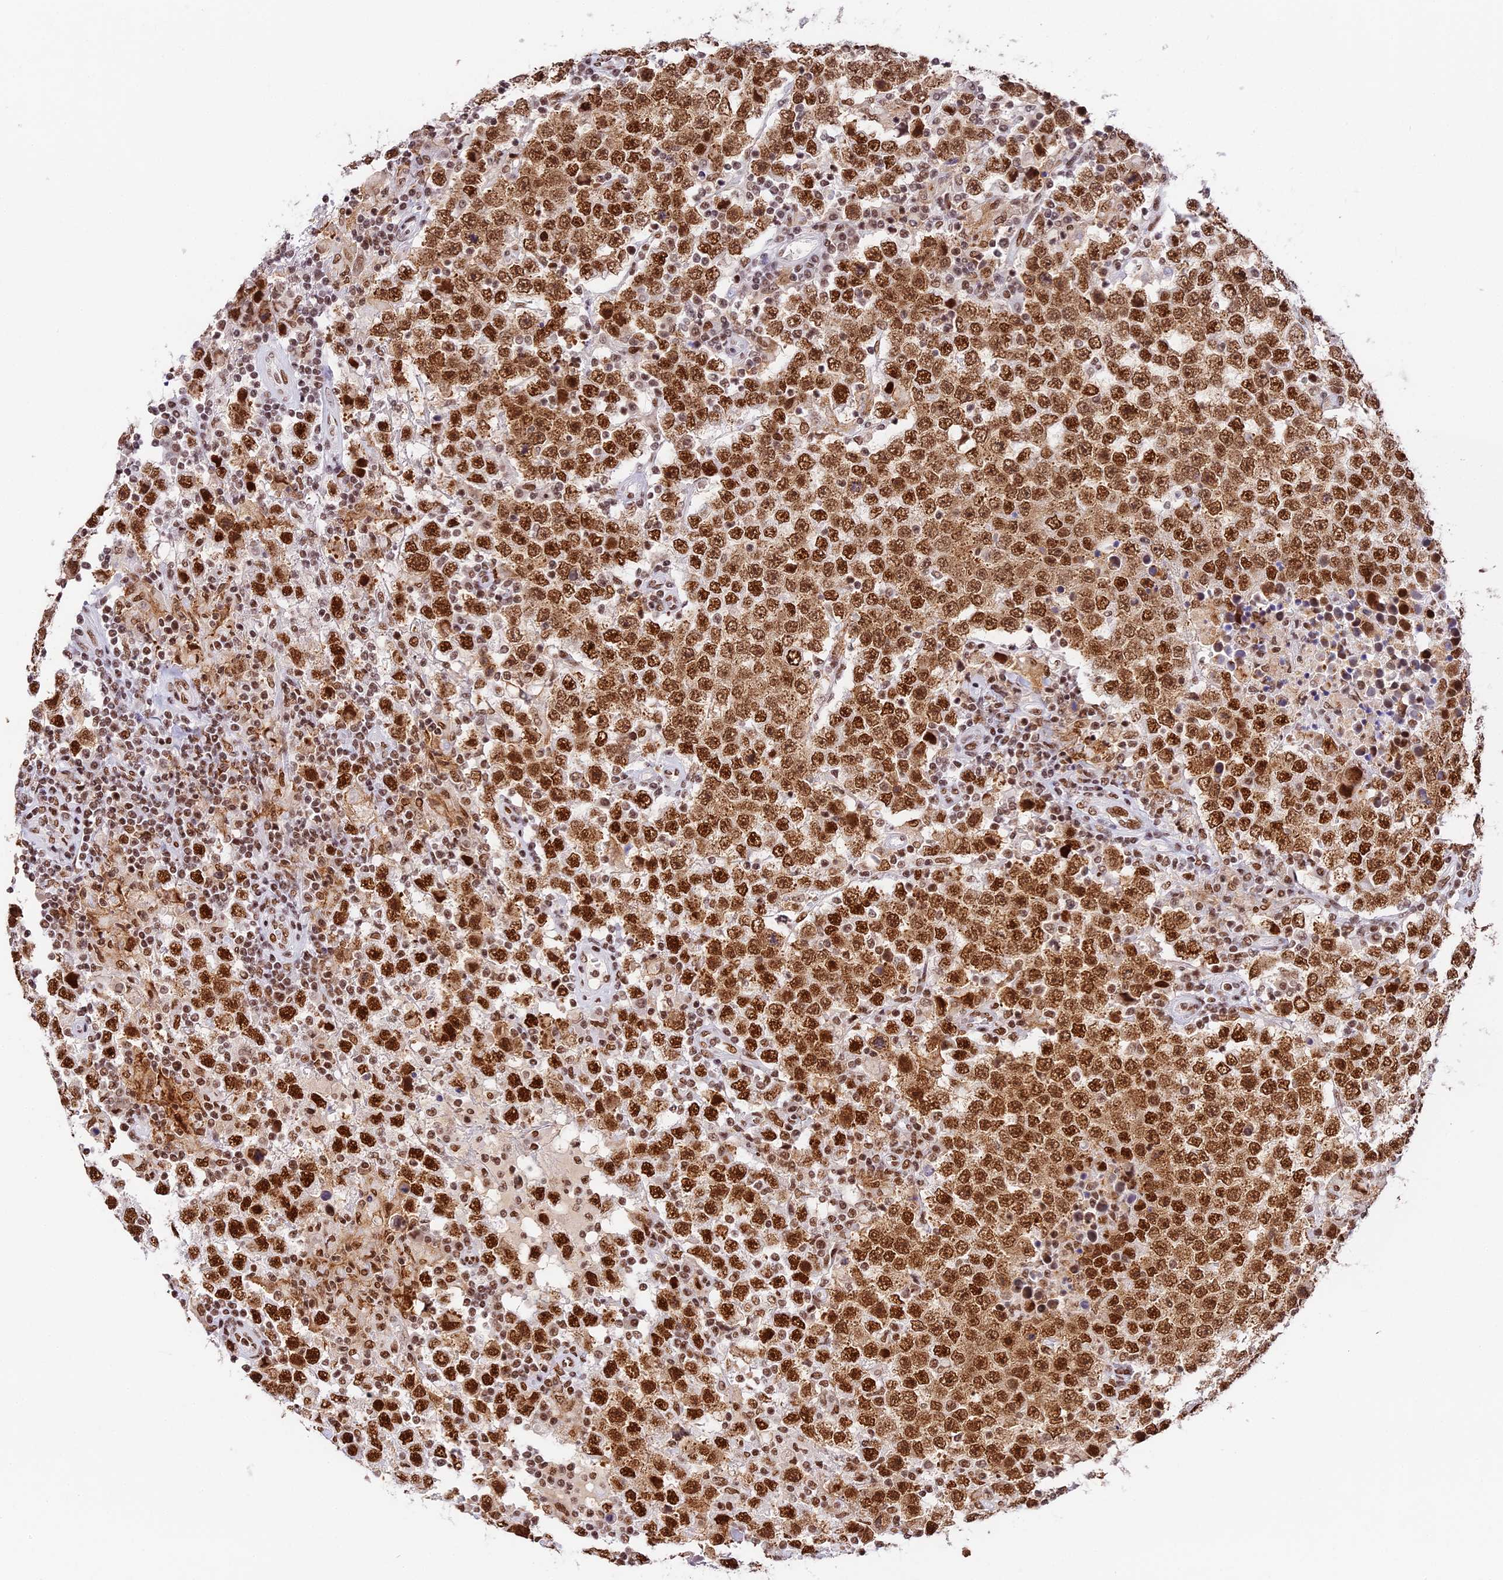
{"staining": {"intensity": "strong", "quantity": ">75%", "location": "cytoplasmic/membranous,nuclear"}, "tissue": "testis cancer", "cell_type": "Tumor cells", "image_type": "cancer", "snomed": [{"axis": "morphology", "description": "Normal tissue, NOS"}, {"axis": "morphology", "description": "Urothelial carcinoma, High grade"}, {"axis": "morphology", "description": "Seminoma, NOS"}, {"axis": "morphology", "description": "Carcinoma, Embryonal, NOS"}, {"axis": "topography", "description": "Urinary bladder"}, {"axis": "topography", "description": "Testis"}], "caption": "Testis seminoma stained for a protein demonstrates strong cytoplasmic/membranous and nuclear positivity in tumor cells.", "gene": "SBNO1", "patient": {"sex": "male", "age": 41}}